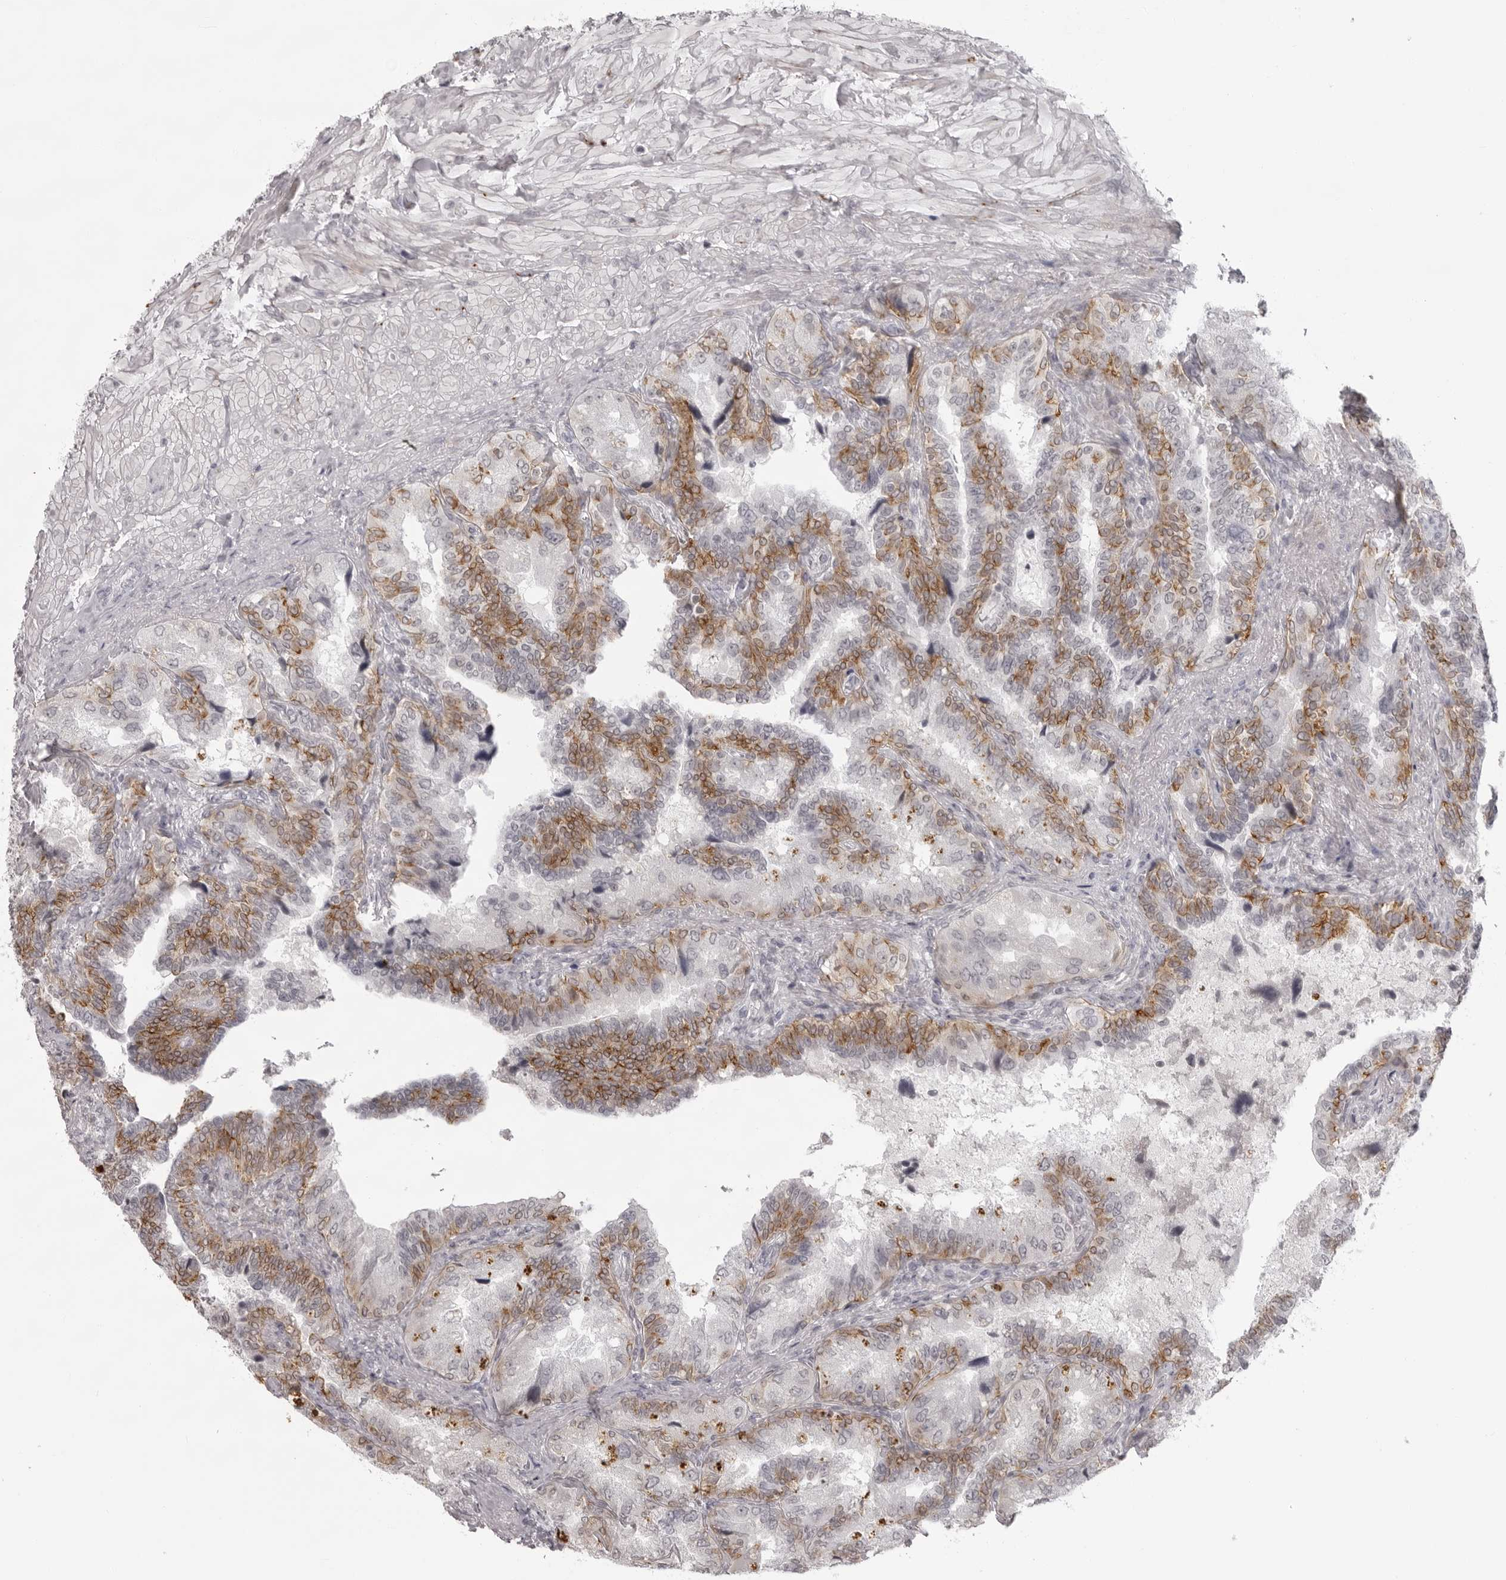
{"staining": {"intensity": "moderate", "quantity": "25%-75%", "location": "cytoplasmic/membranous"}, "tissue": "seminal vesicle", "cell_type": "Glandular cells", "image_type": "normal", "snomed": [{"axis": "morphology", "description": "Normal tissue, NOS"}, {"axis": "topography", "description": "Seminal veicle"}, {"axis": "topography", "description": "Peripheral nerve tissue"}], "caption": "Immunohistochemistry staining of unremarkable seminal vesicle, which exhibits medium levels of moderate cytoplasmic/membranous positivity in about 25%-75% of glandular cells indicating moderate cytoplasmic/membranous protein staining. The staining was performed using DAB (3,3'-diaminobenzidine) (brown) for protein detection and nuclei were counterstained in hematoxylin (blue).", "gene": "NUDT18", "patient": {"sex": "male", "age": 63}}